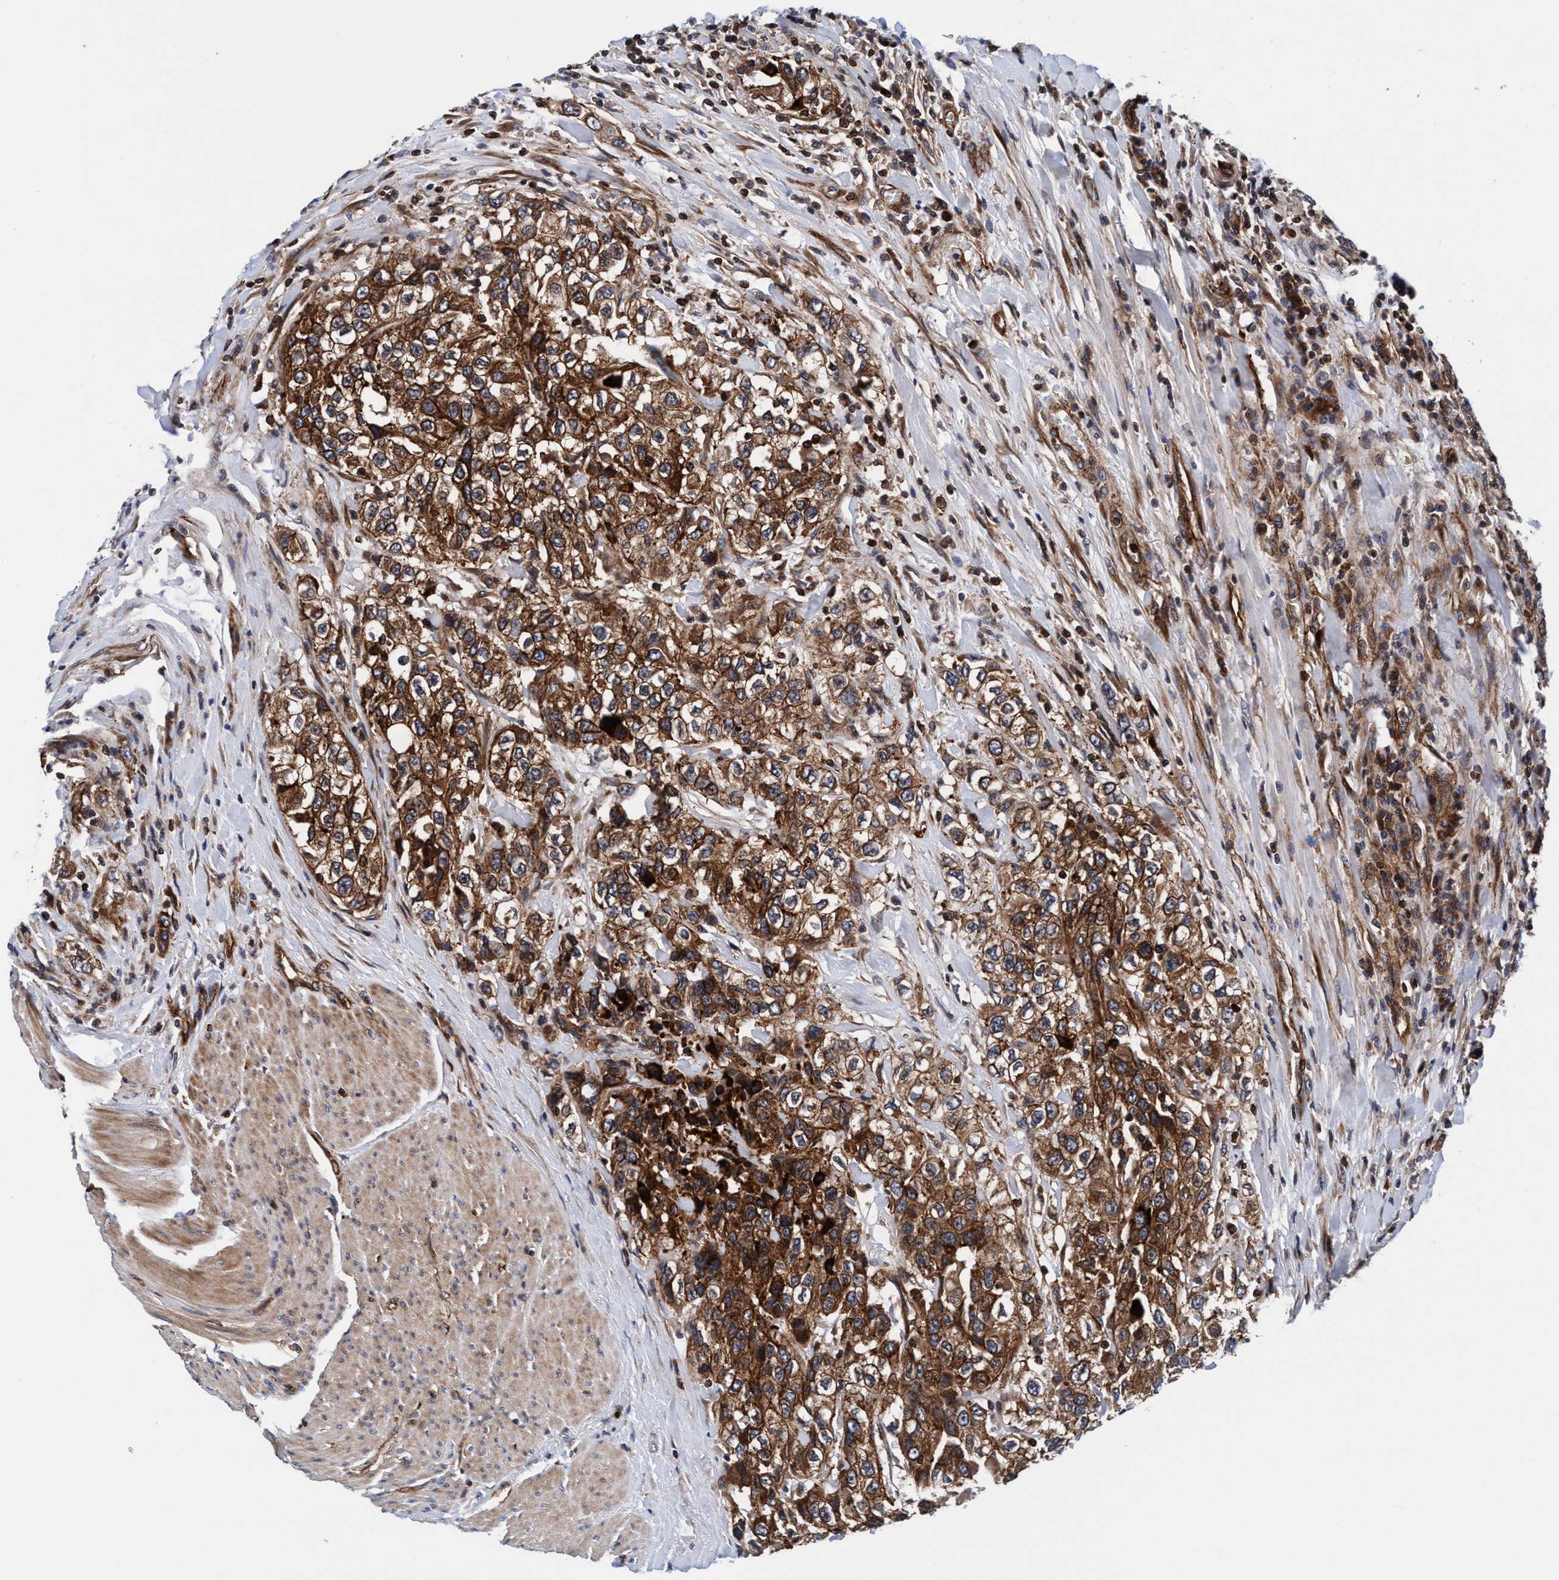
{"staining": {"intensity": "strong", "quantity": ">75%", "location": "cytoplasmic/membranous"}, "tissue": "urothelial cancer", "cell_type": "Tumor cells", "image_type": "cancer", "snomed": [{"axis": "morphology", "description": "Urothelial carcinoma, High grade"}, {"axis": "topography", "description": "Urinary bladder"}], "caption": "Immunohistochemical staining of human high-grade urothelial carcinoma demonstrates high levels of strong cytoplasmic/membranous protein expression in about >75% of tumor cells.", "gene": "MCM3AP", "patient": {"sex": "female", "age": 80}}